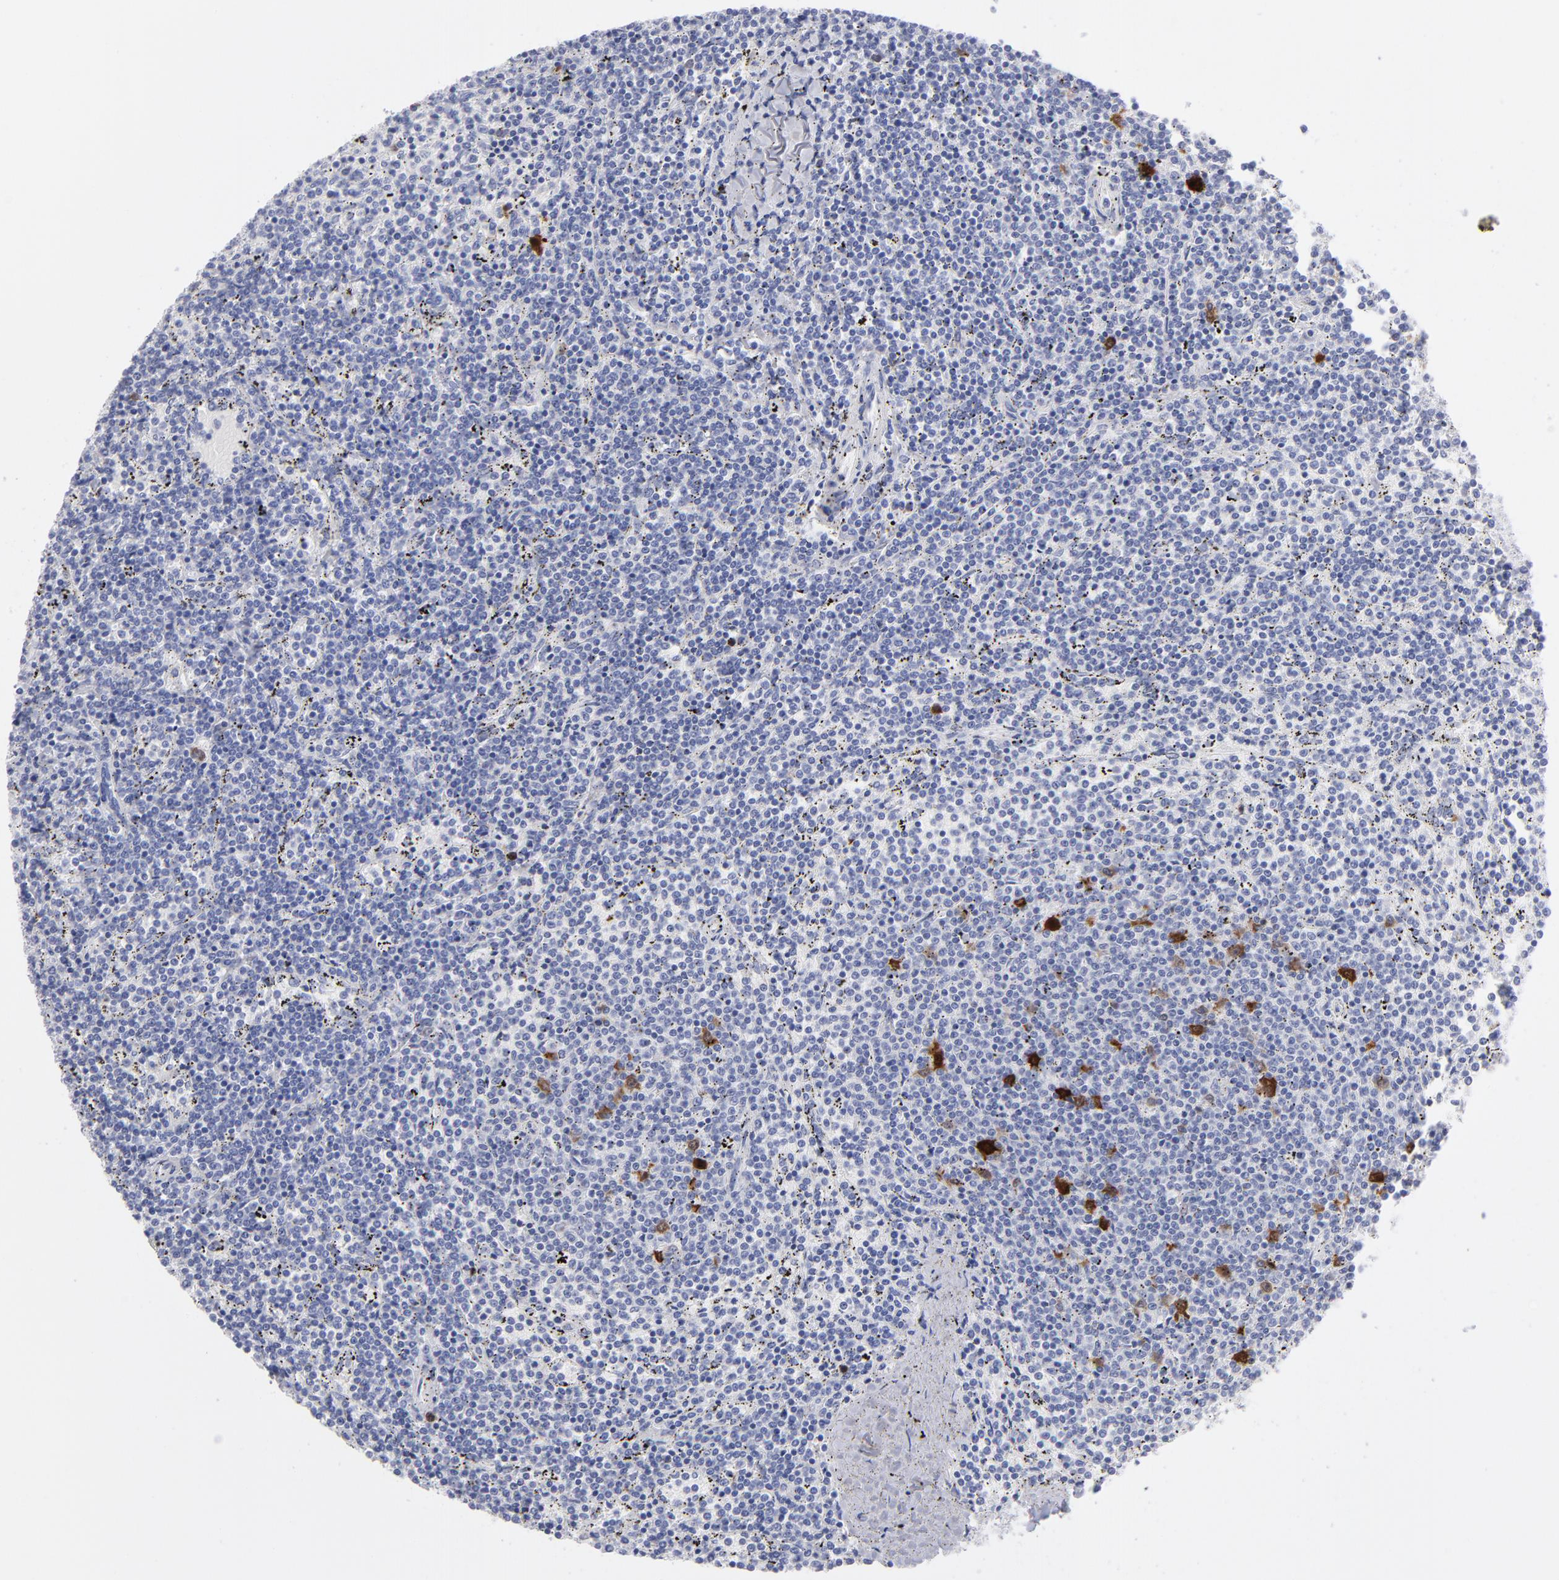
{"staining": {"intensity": "strong", "quantity": "<25%", "location": "cytoplasmic/membranous"}, "tissue": "lymphoma", "cell_type": "Tumor cells", "image_type": "cancer", "snomed": [{"axis": "morphology", "description": "Malignant lymphoma, non-Hodgkin's type, Low grade"}, {"axis": "topography", "description": "Spleen"}], "caption": "Immunohistochemistry staining of lymphoma, which exhibits medium levels of strong cytoplasmic/membranous expression in approximately <25% of tumor cells indicating strong cytoplasmic/membranous protein expression. The staining was performed using DAB (brown) for protein detection and nuclei were counterstained in hematoxylin (blue).", "gene": "CCNB1", "patient": {"sex": "female", "age": 50}}